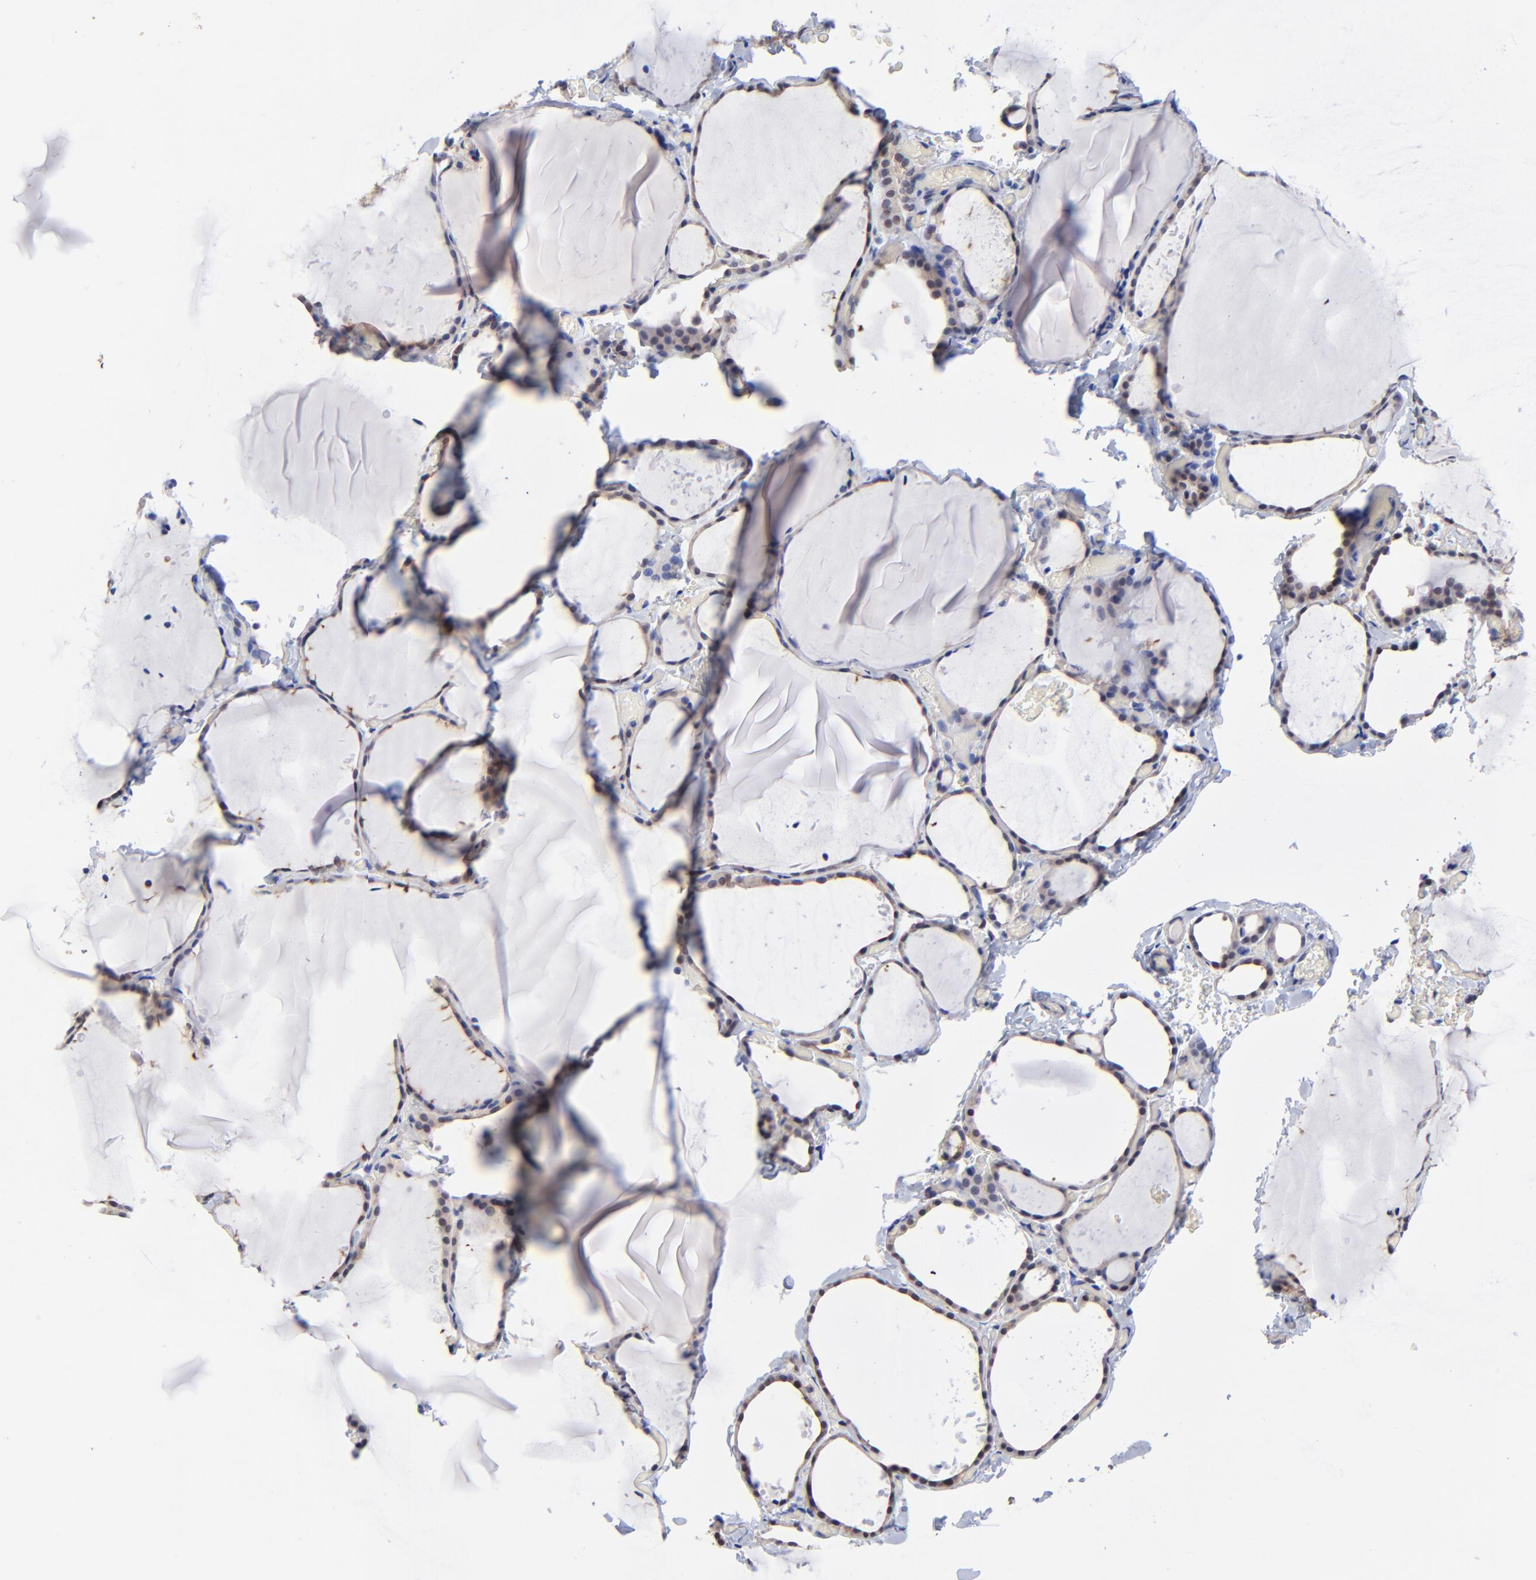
{"staining": {"intensity": "moderate", "quantity": ">75%", "location": "cytoplasmic/membranous,nuclear"}, "tissue": "thyroid gland", "cell_type": "Glandular cells", "image_type": "normal", "snomed": [{"axis": "morphology", "description": "Normal tissue, NOS"}, {"axis": "topography", "description": "Thyroid gland"}], "caption": "Thyroid gland stained for a protein displays moderate cytoplasmic/membranous,nuclear positivity in glandular cells. Nuclei are stained in blue.", "gene": "DCTPP1", "patient": {"sex": "female", "age": 22}}